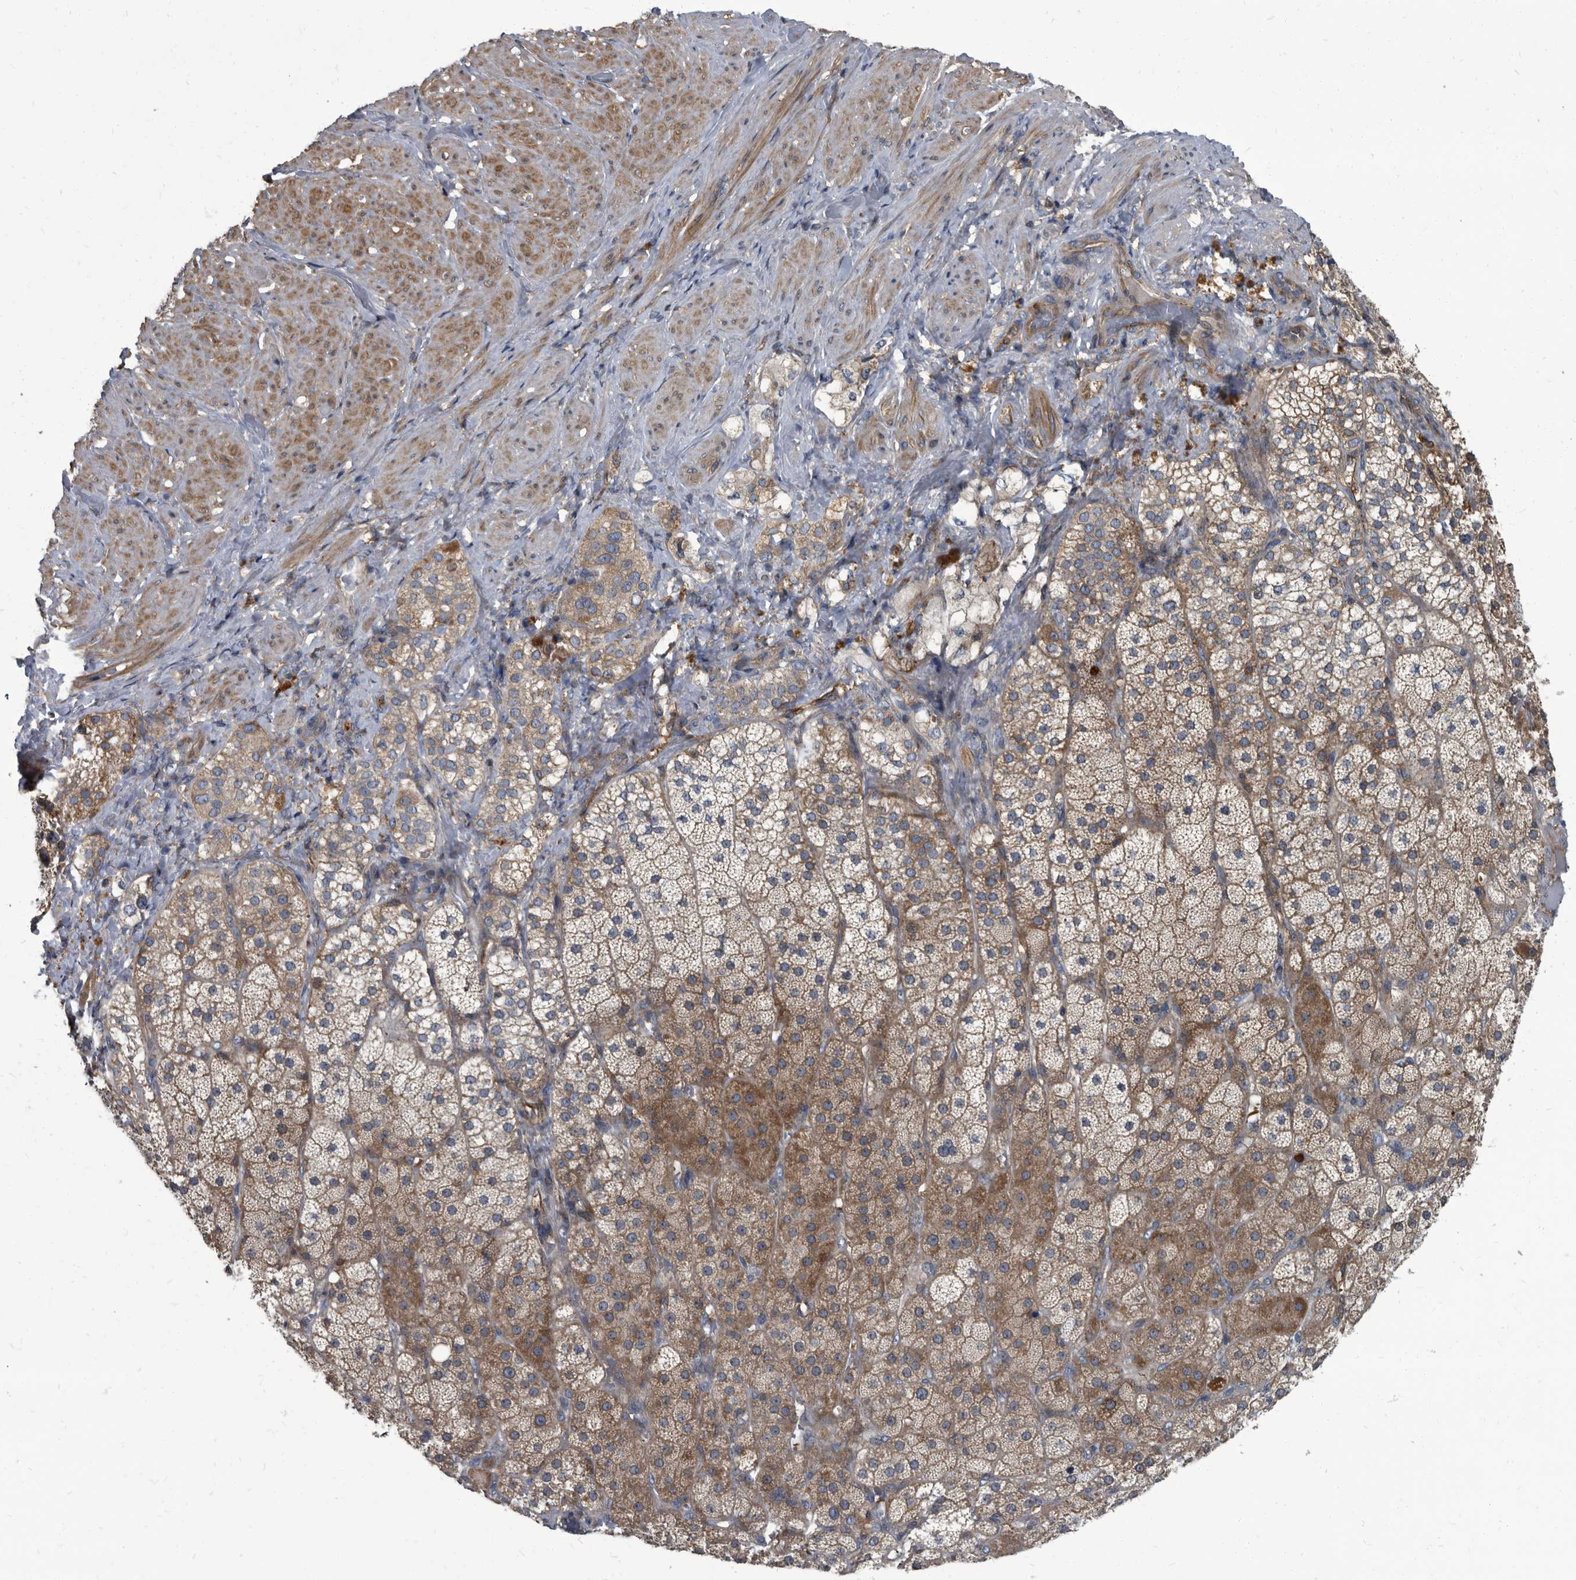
{"staining": {"intensity": "moderate", "quantity": ">75%", "location": "cytoplasmic/membranous"}, "tissue": "adrenal gland", "cell_type": "Glandular cells", "image_type": "normal", "snomed": [{"axis": "morphology", "description": "Normal tissue, NOS"}, {"axis": "topography", "description": "Adrenal gland"}], "caption": "High-power microscopy captured an immunohistochemistry (IHC) image of normal adrenal gland, revealing moderate cytoplasmic/membranous positivity in approximately >75% of glandular cells.", "gene": "CDV3", "patient": {"sex": "male", "age": 57}}